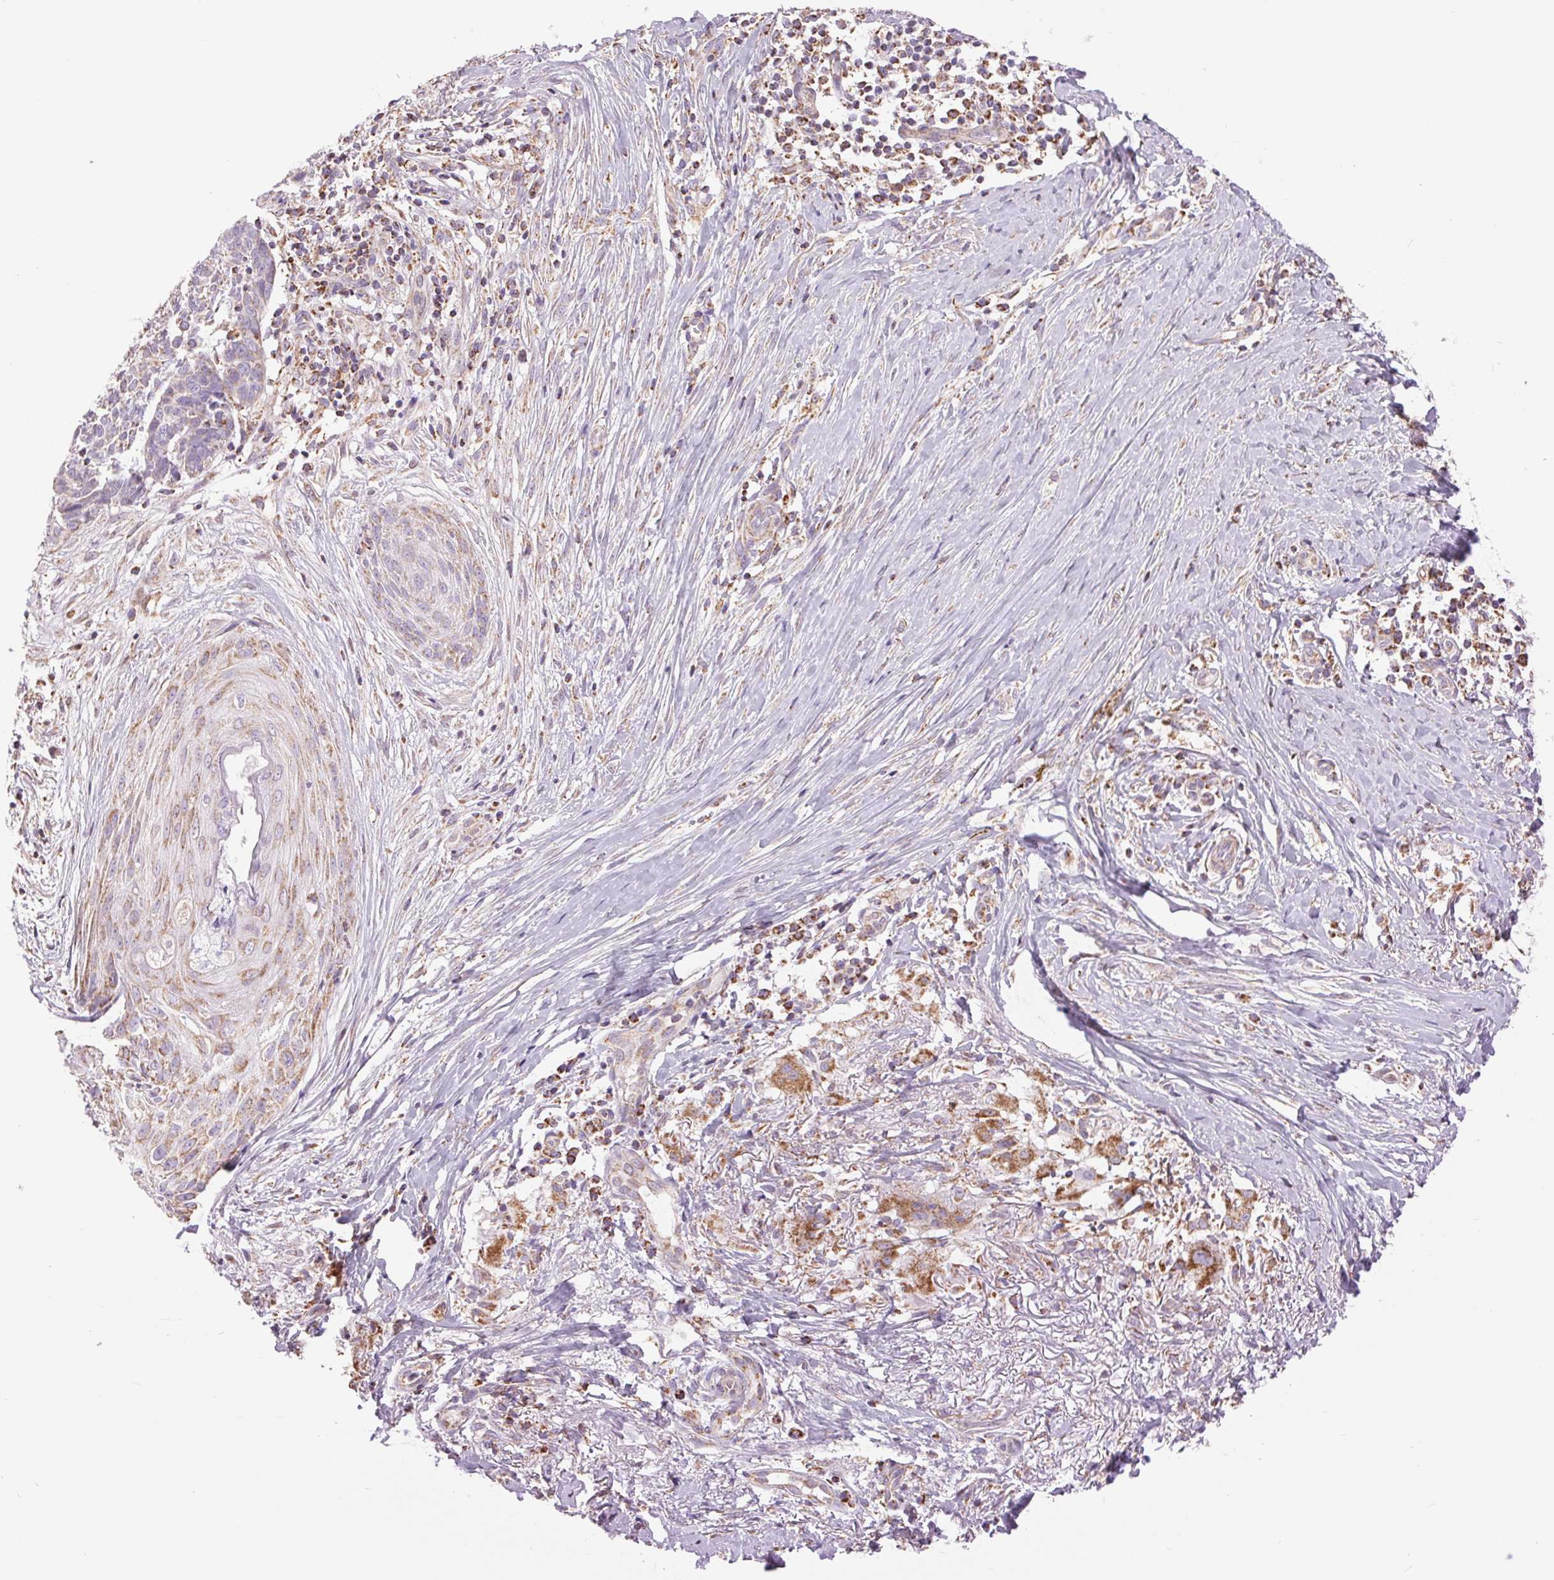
{"staining": {"intensity": "moderate", "quantity": "25%-75%", "location": "cytoplasmic/membranous"}, "tissue": "skin cancer", "cell_type": "Tumor cells", "image_type": "cancer", "snomed": [{"axis": "morphology", "description": "Basal cell carcinoma"}, {"axis": "topography", "description": "Skin"}, {"axis": "topography", "description": "Skin of nose"}], "caption": "This is an image of IHC staining of basal cell carcinoma (skin), which shows moderate positivity in the cytoplasmic/membranous of tumor cells.", "gene": "ATP5PB", "patient": {"sex": "female", "age": 81}}